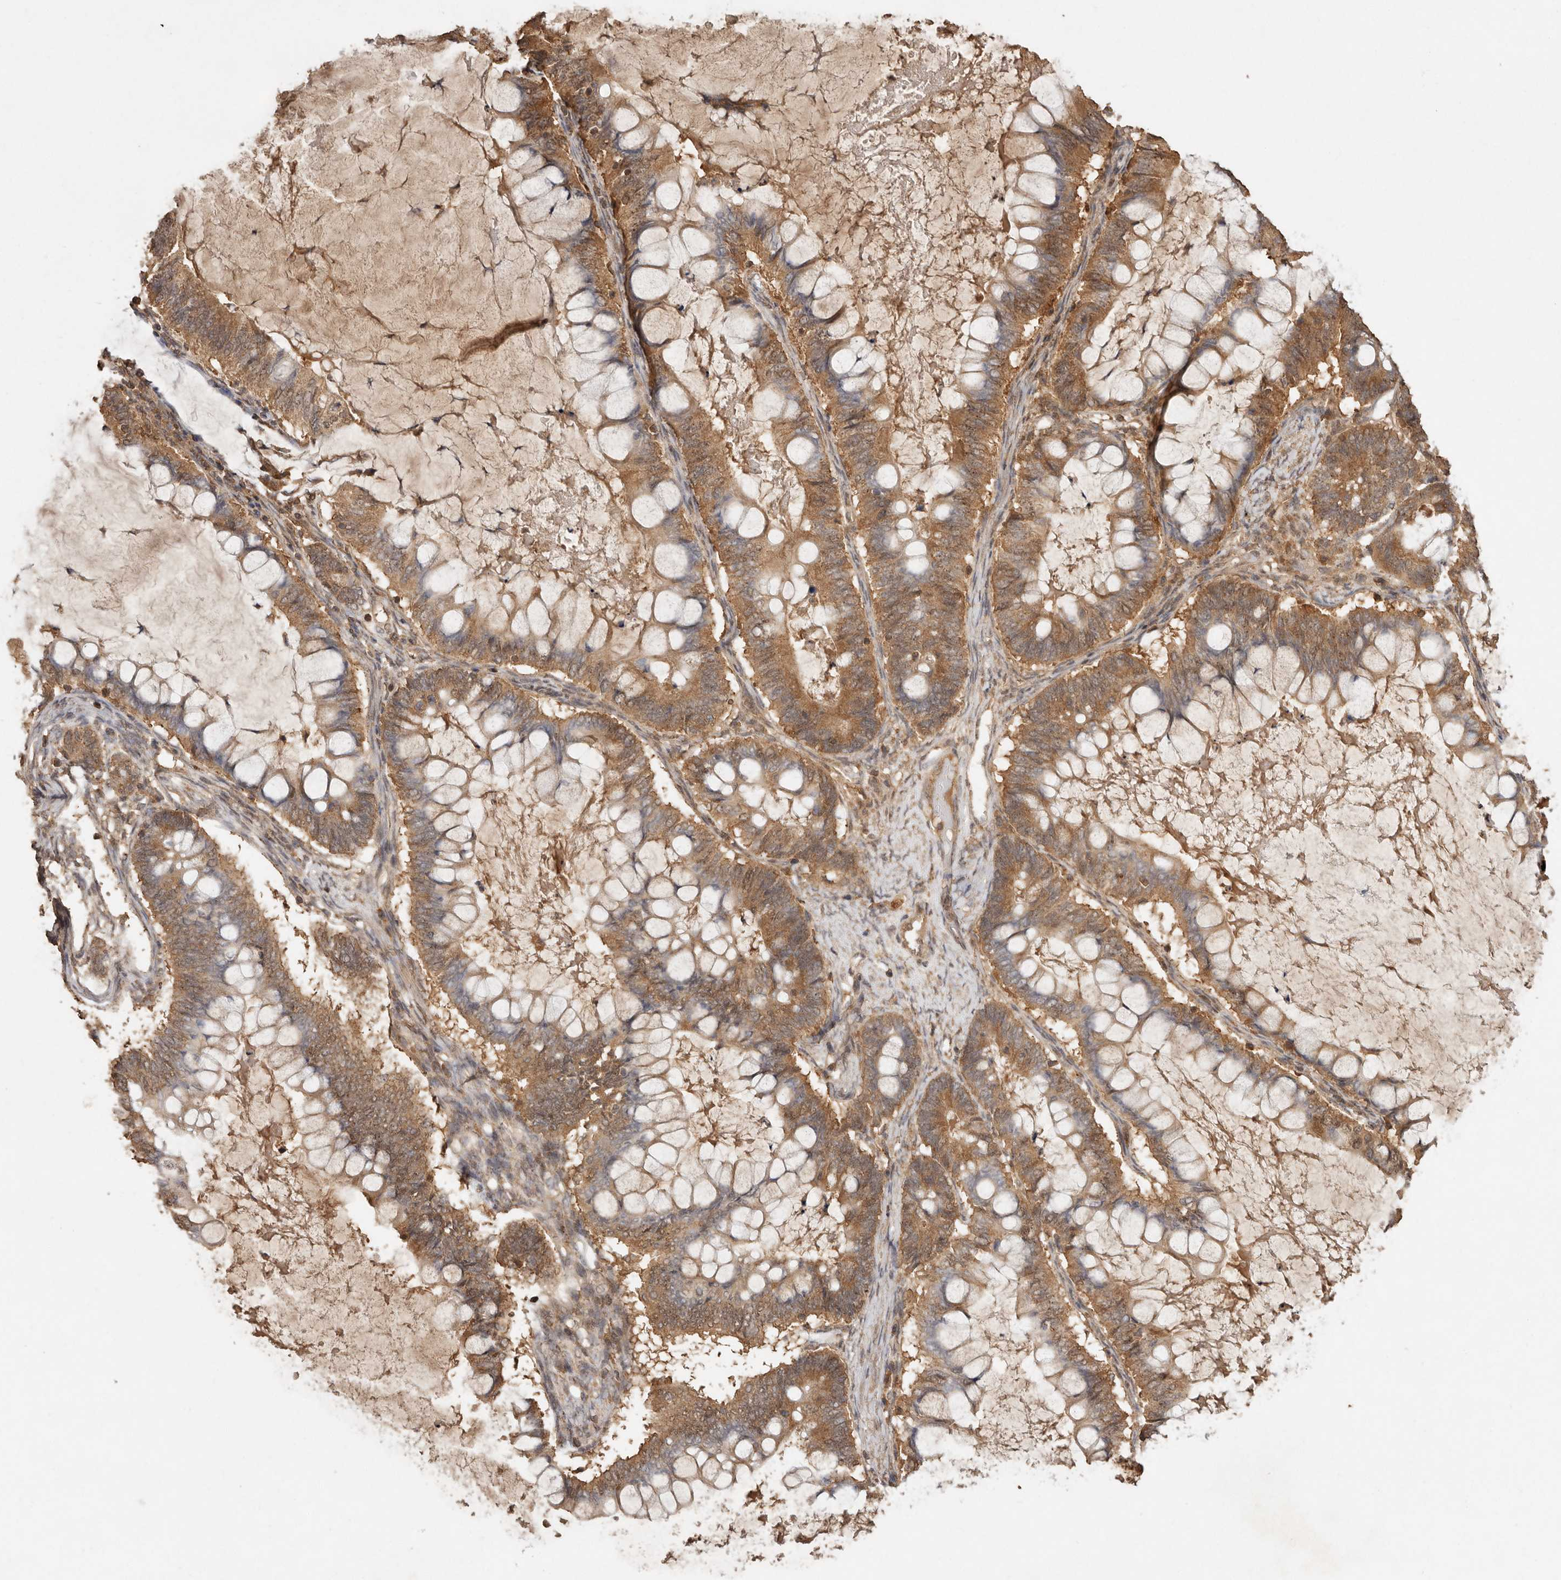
{"staining": {"intensity": "moderate", "quantity": ">75%", "location": "cytoplasmic/membranous"}, "tissue": "ovarian cancer", "cell_type": "Tumor cells", "image_type": "cancer", "snomed": [{"axis": "morphology", "description": "Cystadenocarcinoma, mucinous, NOS"}, {"axis": "topography", "description": "Ovary"}], "caption": "Moderate cytoplasmic/membranous staining for a protein is appreciated in about >75% of tumor cells of ovarian mucinous cystadenocarcinoma using immunohistochemistry.", "gene": "RWDD1", "patient": {"sex": "female", "age": 61}}